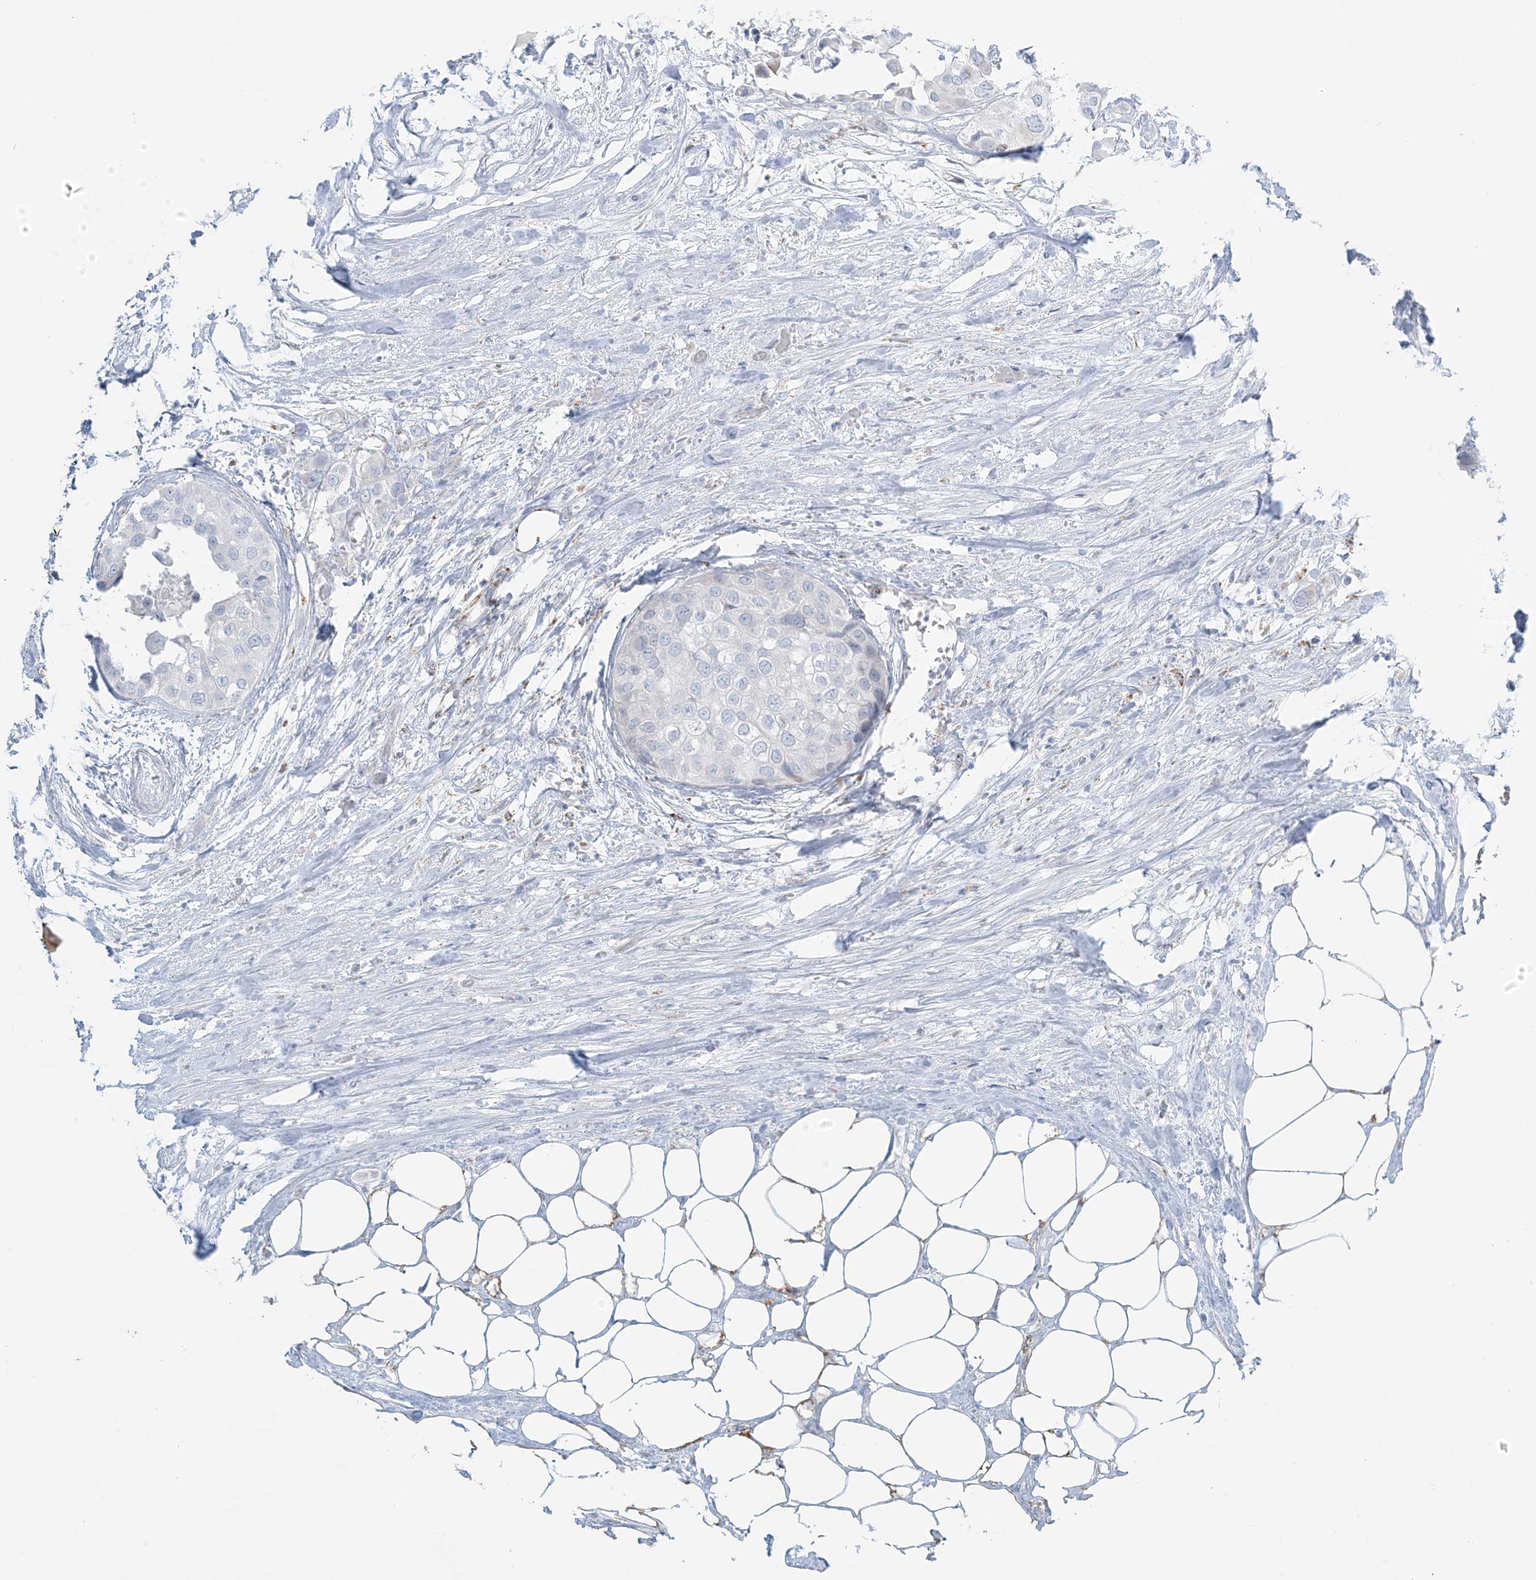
{"staining": {"intensity": "negative", "quantity": "none", "location": "none"}, "tissue": "urothelial cancer", "cell_type": "Tumor cells", "image_type": "cancer", "snomed": [{"axis": "morphology", "description": "Urothelial carcinoma, High grade"}, {"axis": "topography", "description": "Urinary bladder"}], "caption": "This is an immunohistochemistry (IHC) photomicrograph of urothelial carcinoma (high-grade). There is no expression in tumor cells.", "gene": "ZDHHC4", "patient": {"sex": "male", "age": 64}}